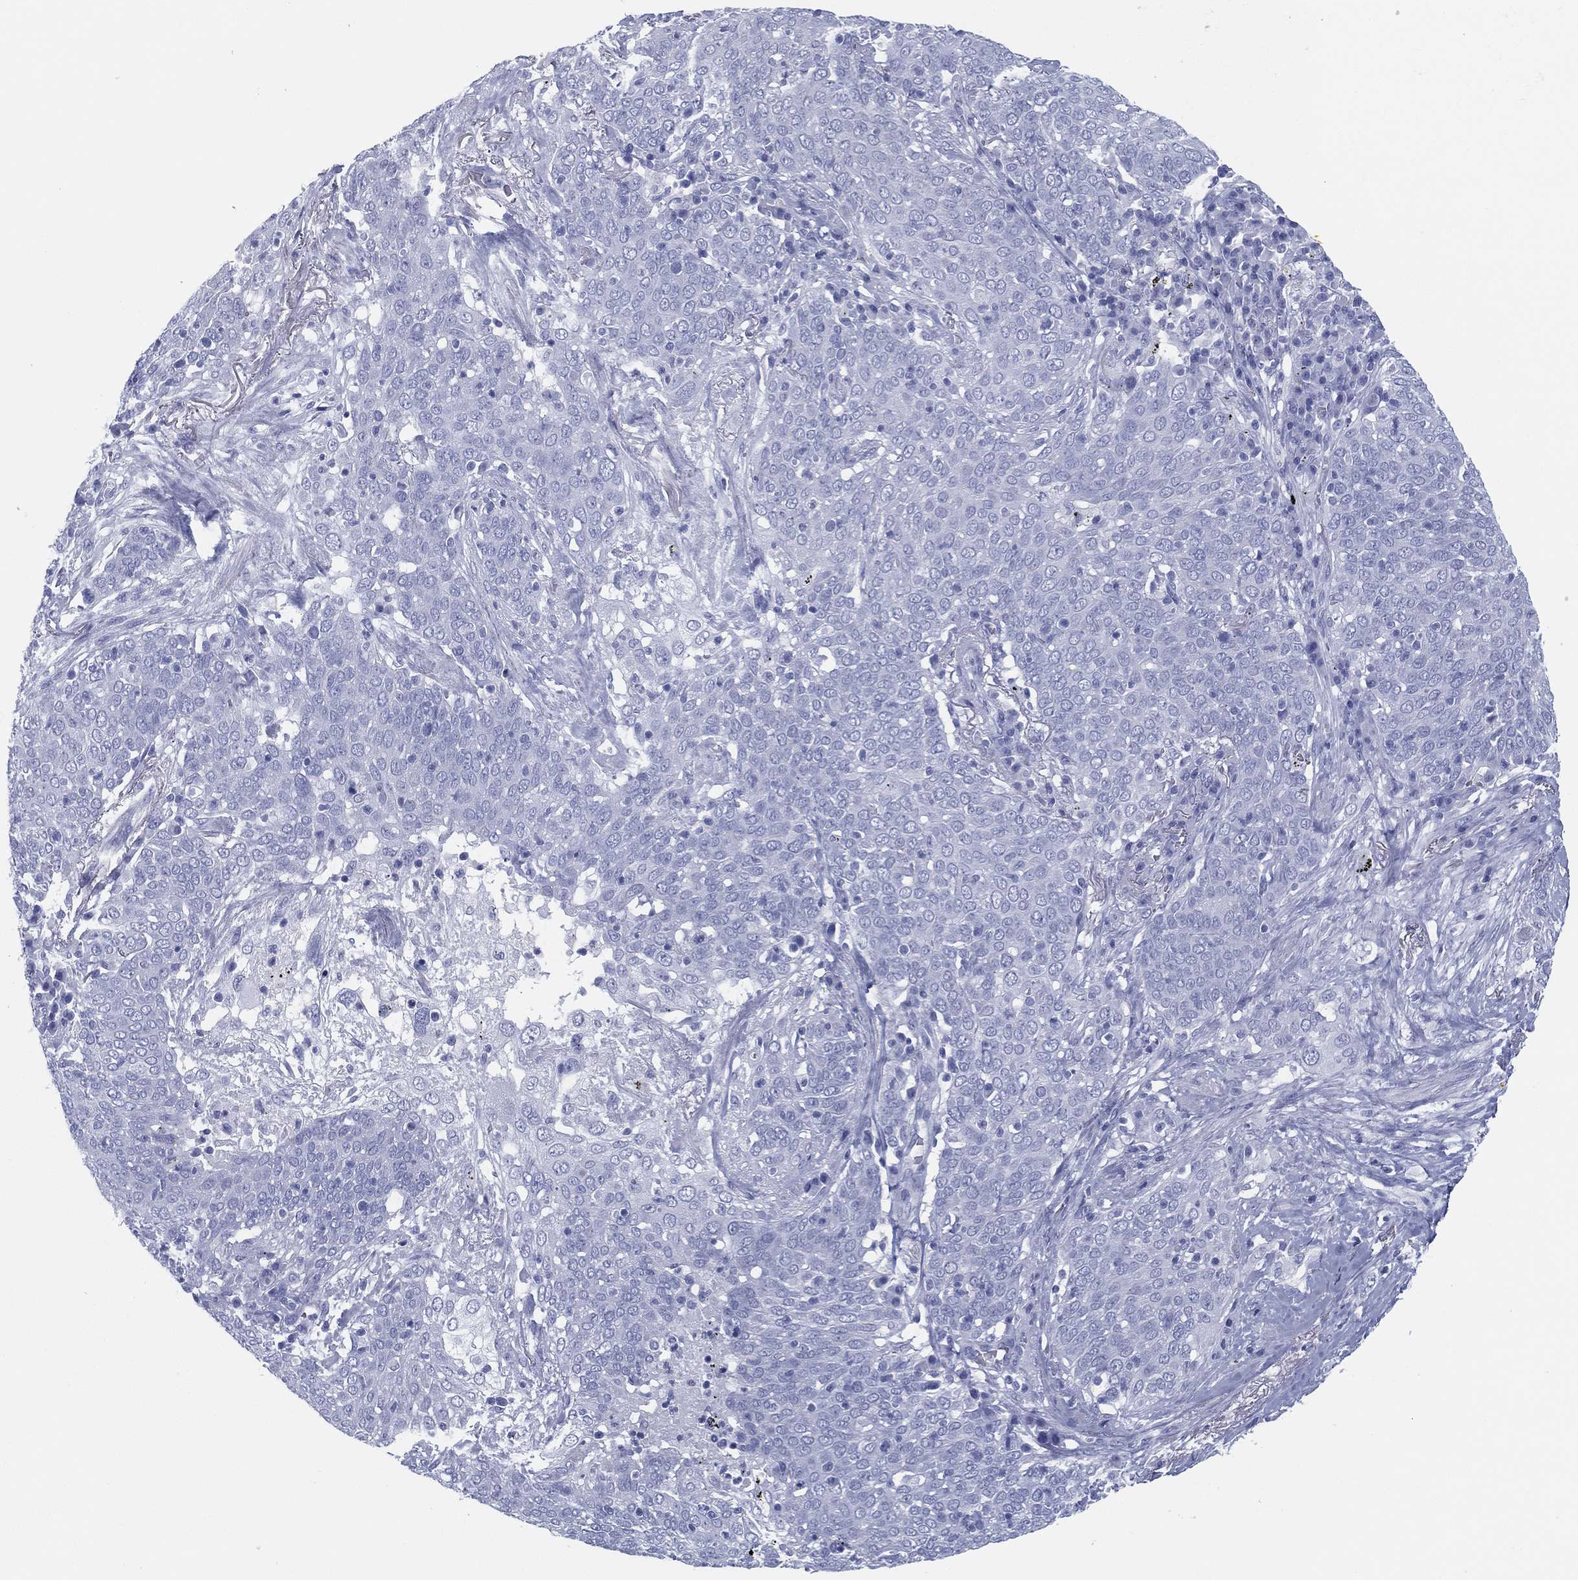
{"staining": {"intensity": "negative", "quantity": "none", "location": "none"}, "tissue": "lung cancer", "cell_type": "Tumor cells", "image_type": "cancer", "snomed": [{"axis": "morphology", "description": "Squamous cell carcinoma, NOS"}, {"axis": "topography", "description": "Lung"}], "caption": "Immunohistochemistry of lung cancer (squamous cell carcinoma) shows no staining in tumor cells.", "gene": "TMEM252", "patient": {"sex": "male", "age": 82}}